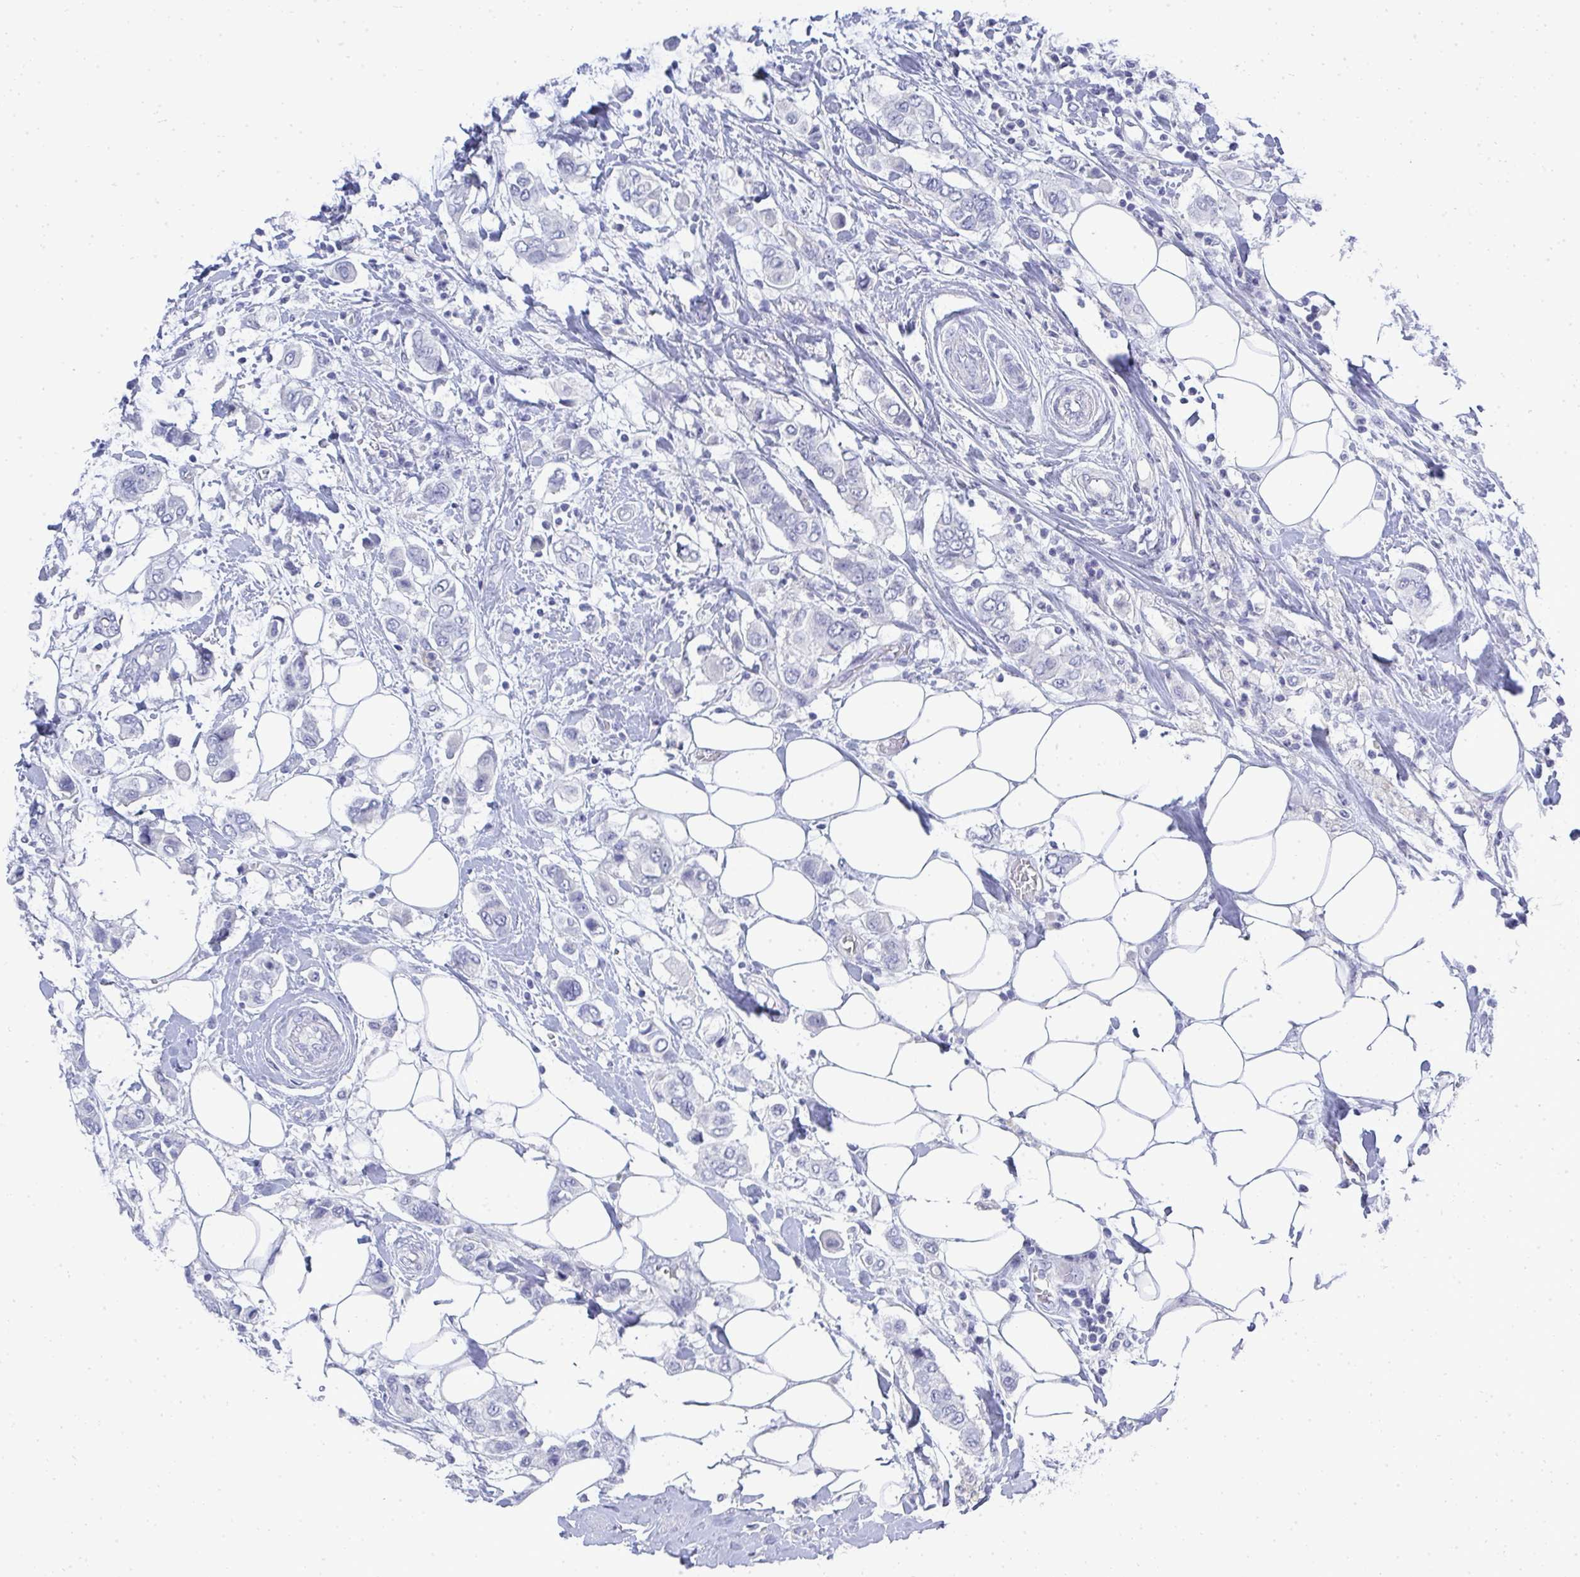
{"staining": {"intensity": "negative", "quantity": "none", "location": "none"}, "tissue": "breast cancer", "cell_type": "Tumor cells", "image_type": "cancer", "snomed": [{"axis": "morphology", "description": "Lobular carcinoma"}, {"axis": "topography", "description": "Breast"}], "caption": "Tumor cells are negative for brown protein staining in breast lobular carcinoma.", "gene": "TMEM82", "patient": {"sex": "female", "age": 51}}